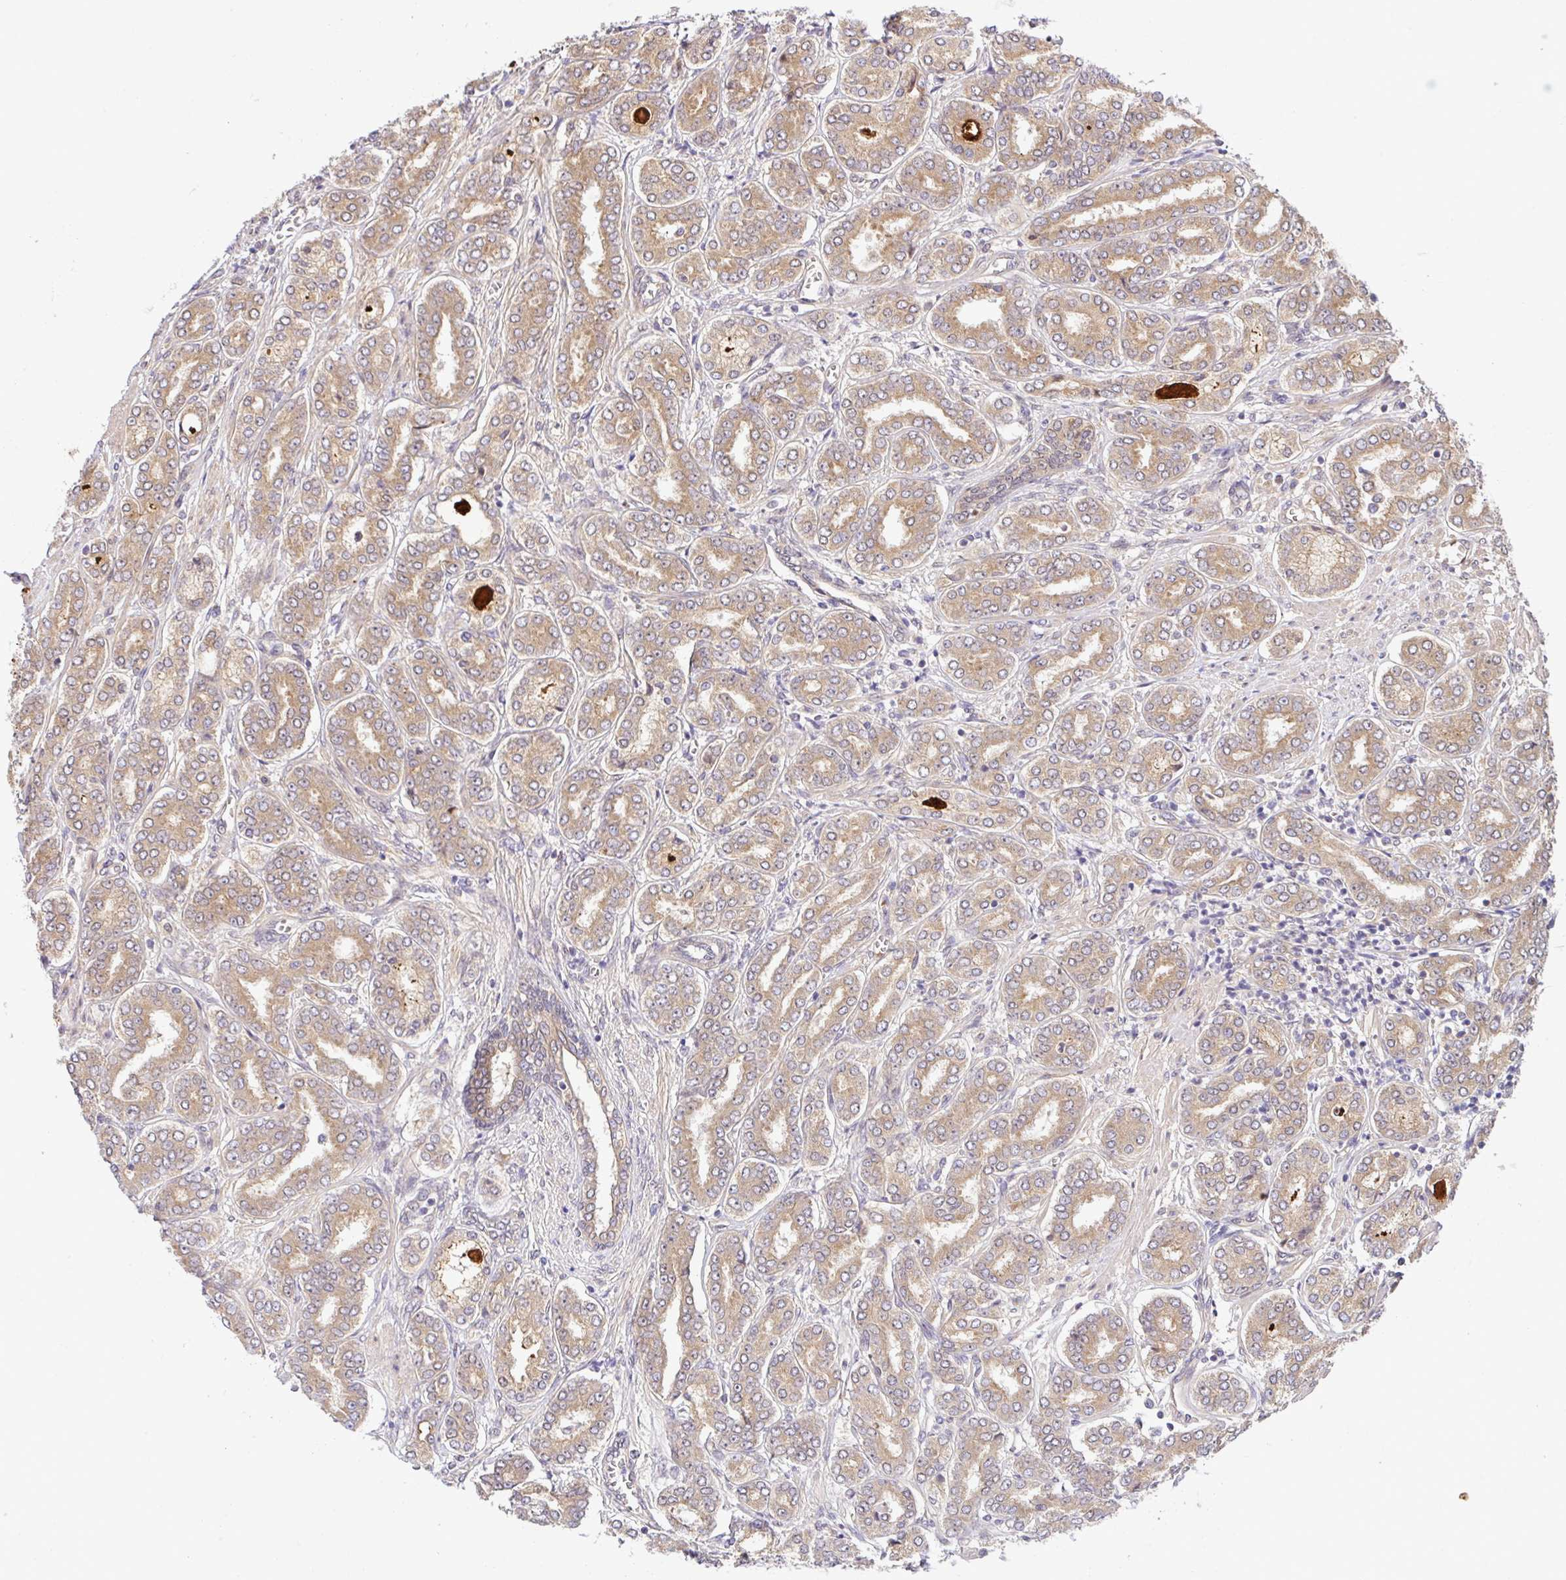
{"staining": {"intensity": "moderate", "quantity": ">75%", "location": "cytoplasmic/membranous"}, "tissue": "prostate cancer", "cell_type": "Tumor cells", "image_type": "cancer", "snomed": [{"axis": "morphology", "description": "Adenocarcinoma, High grade"}, {"axis": "topography", "description": "Prostate"}], "caption": "DAB (3,3'-diaminobenzidine) immunohistochemical staining of high-grade adenocarcinoma (prostate) demonstrates moderate cytoplasmic/membranous protein expression in about >75% of tumor cells.", "gene": "UBE4A", "patient": {"sex": "male", "age": 72}}